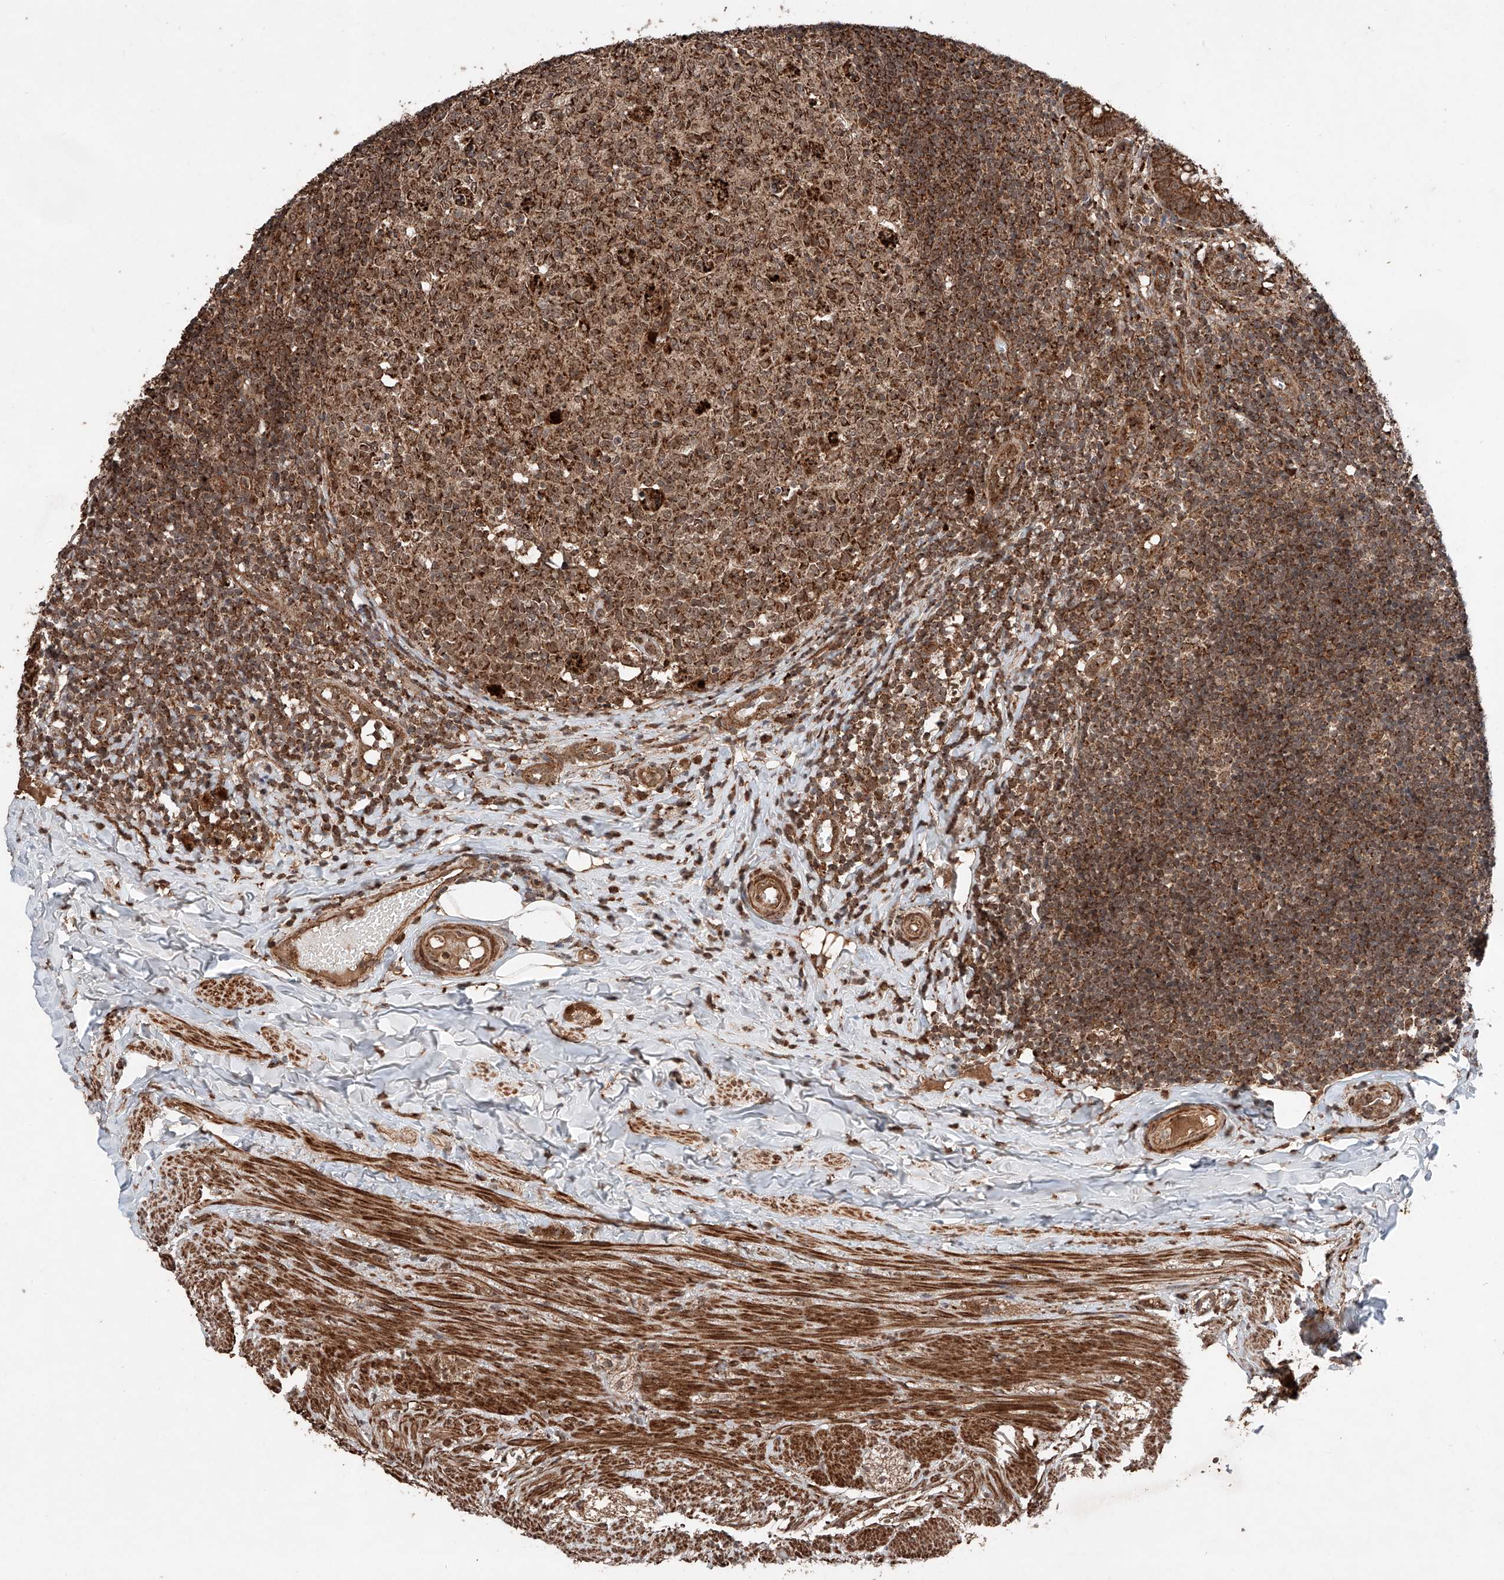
{"staining": {"intensity": "strong", "quantity": ">75%", "location": "cytoplasmic/membranous"}, "tissue": "appendix", "cell_type": "Glandular cells", "image_type": "normal", "snomed": [{"axis": "morphology", "description": "Normal tissue, NOS"}, {"axis": "topography", "description": "Appendix"}], "caption": "Immunohistochemical staining of unremarkable human appendix reveals high levels of strong cytoplasmic/membranous expression in about >75% of glandular cells. (Stains: DAB (3,3'-diaminobenzidine) in brown, nuclei in blue, Microscopy: brightfield microscopy at high magnification).", "gene": "ZSCAN29", "patient": {"sex": "male", "age": 8}}